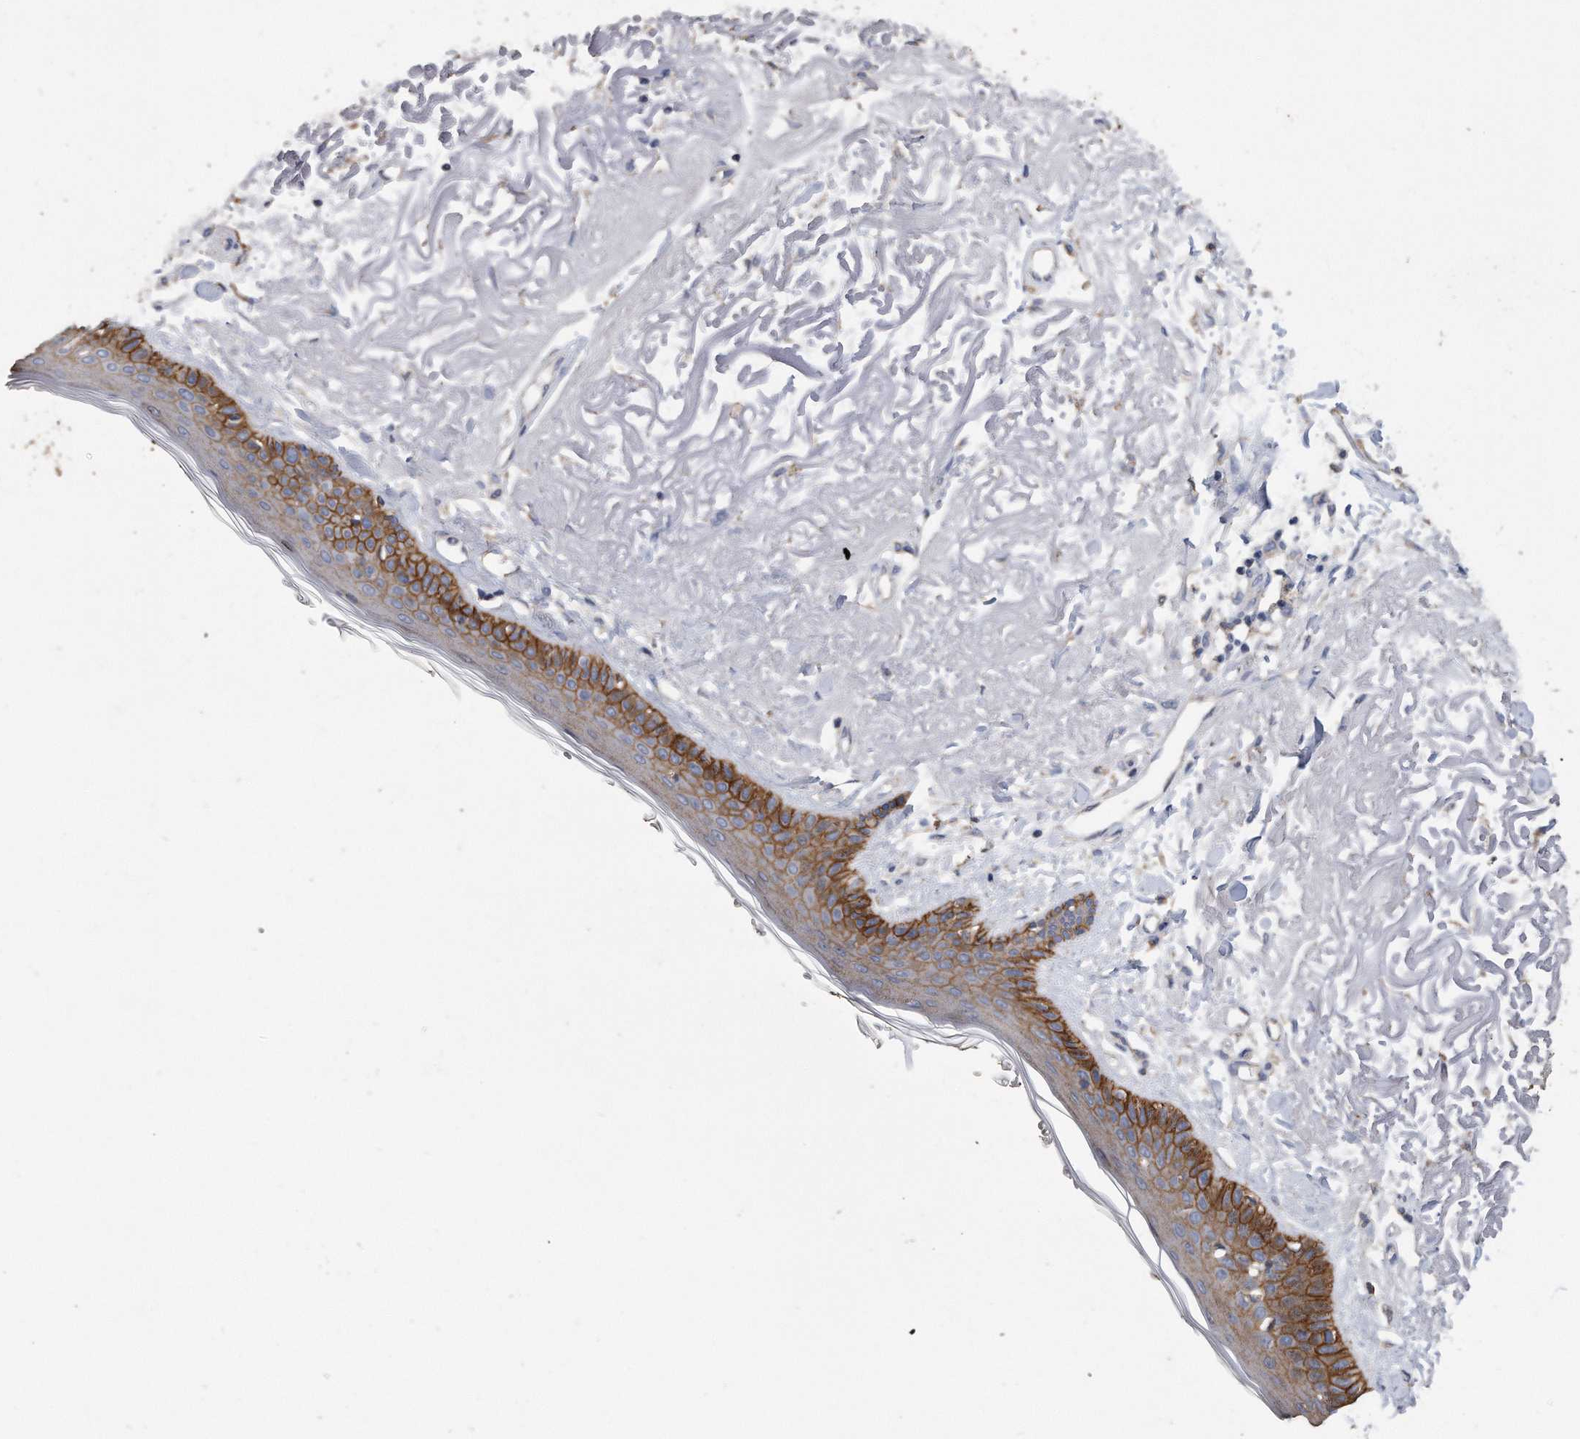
{"staining": {"intensity": "negative", "quantity": "none", "location": "none"}, "tissue": "skin", "cell_type": "Fibroblasts", "image_type": "normal", "snomed": [{"axis": "morphology", "description": "Normal tissue, NOS"}, {"axis": "topography", "description": "Skin"}, {"axis": "topography", "description": "Skeletal muscle"}], "caption": "Protein analysis of benign skin exhibits no significant expression in fibroblasts. Nuclei are stained in blue.", "gene": "CDCP1", "patient": {"sex": "male", "age": 83}}